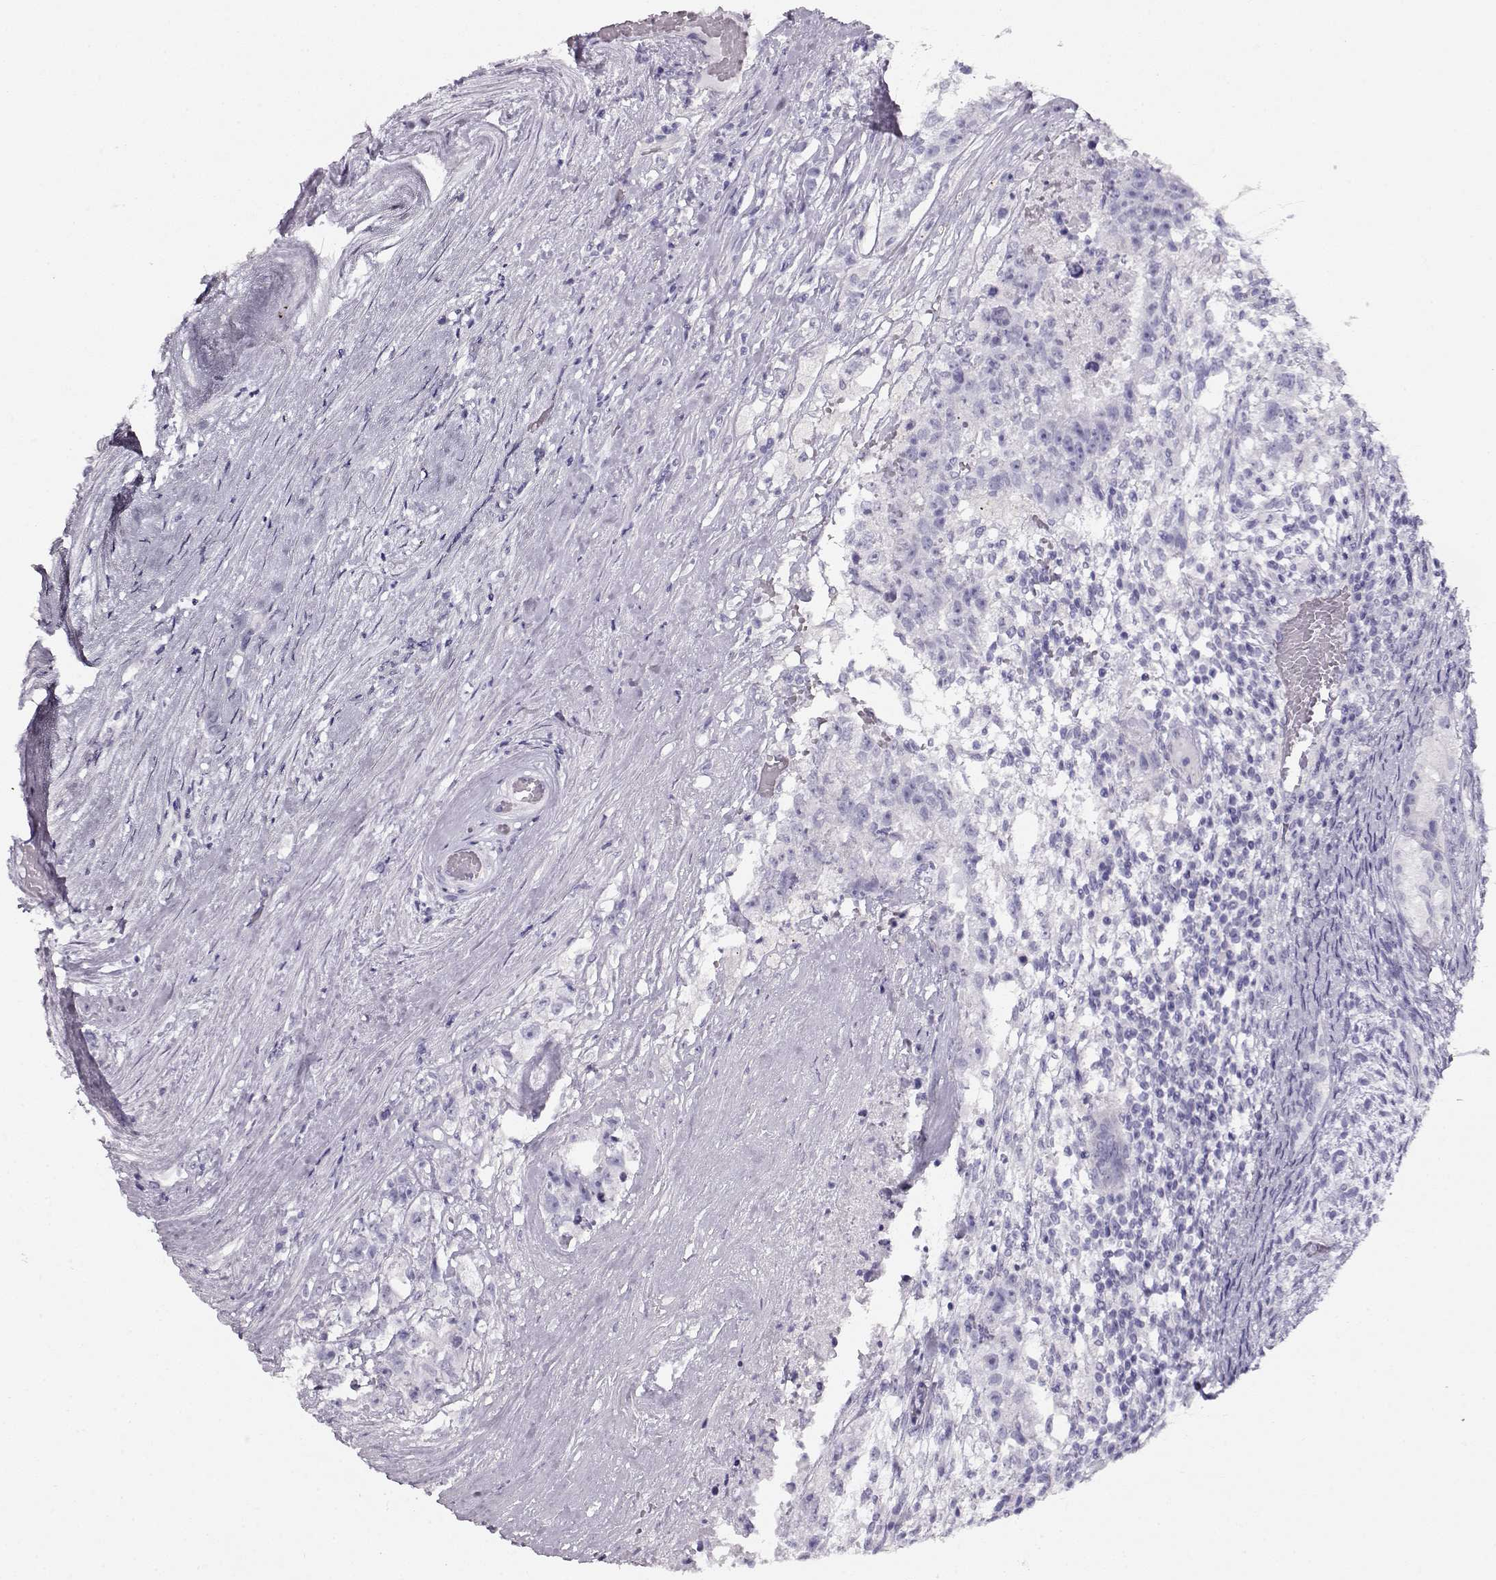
{"staining": {"intensity": "negative", "quantity": "none", "location": "none"}, "tissue": "testis cancer", "cell_type": "Tumor cells", "image_type": "cancer", "snomed": [{"axis": "morphology", "description": "Seminoma, NOS"}, {"axis": "morphology", "description": "Carcinoma, Embryonal, NOS"}, {"axis": "topography", "description": "Testis"}], "caption": "Tumor cells show no significant staining in embryonal carcinoma (testis). The staining is performed using DAB brown chromogen with nuclei counter-stained in using hematoxylin.", "gene": "ACTN2", "patient": {"sex": "male", "age": 41}}